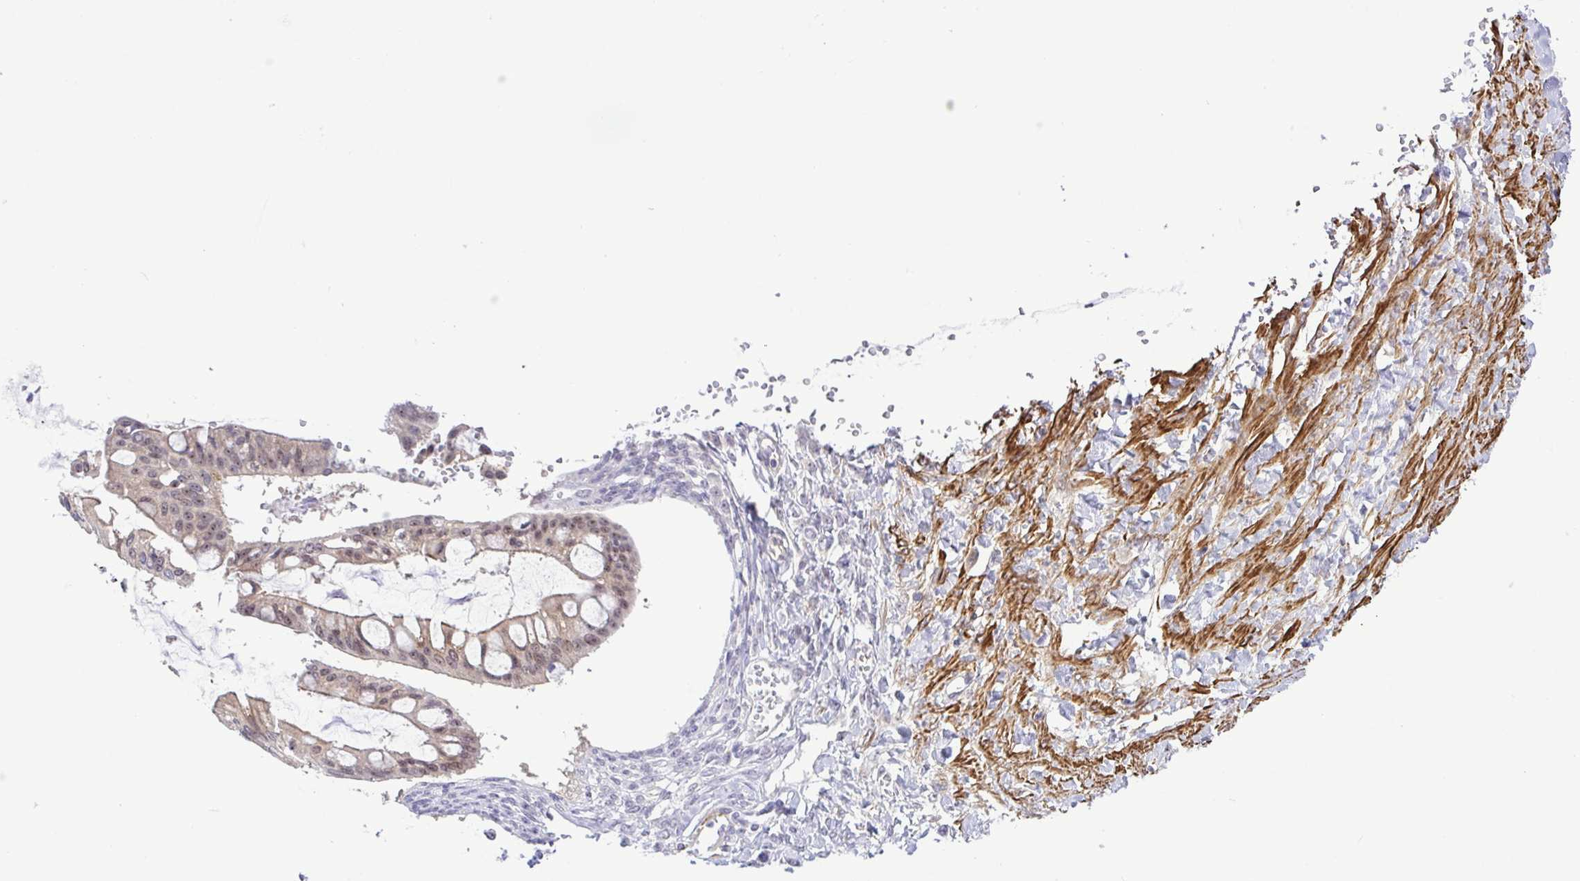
{"staining": {"intensity": "weak", "quantity": "25%-75%", "location": "cytoplasmic/membranous,nuclear"}, "tissue": "ovarian cancer", "cell_type": "Tumor cells", "image_type": "cancer", "snomed": [{"axis": "morphology", "description": "Cystadenocarcinoma, mucinous, NOS"}, {"axis": "topography", "description": "Ovary"}], "caption": "The immunohistochemical stain labels weak cytoplasmic/membranous and nuclear expression in tumor cells of ovarian cancer (mucinous cystadenocarcinoma) tissue.", "gene": "RSL24D1", "patient": {"sex": "female", "age": 73}}